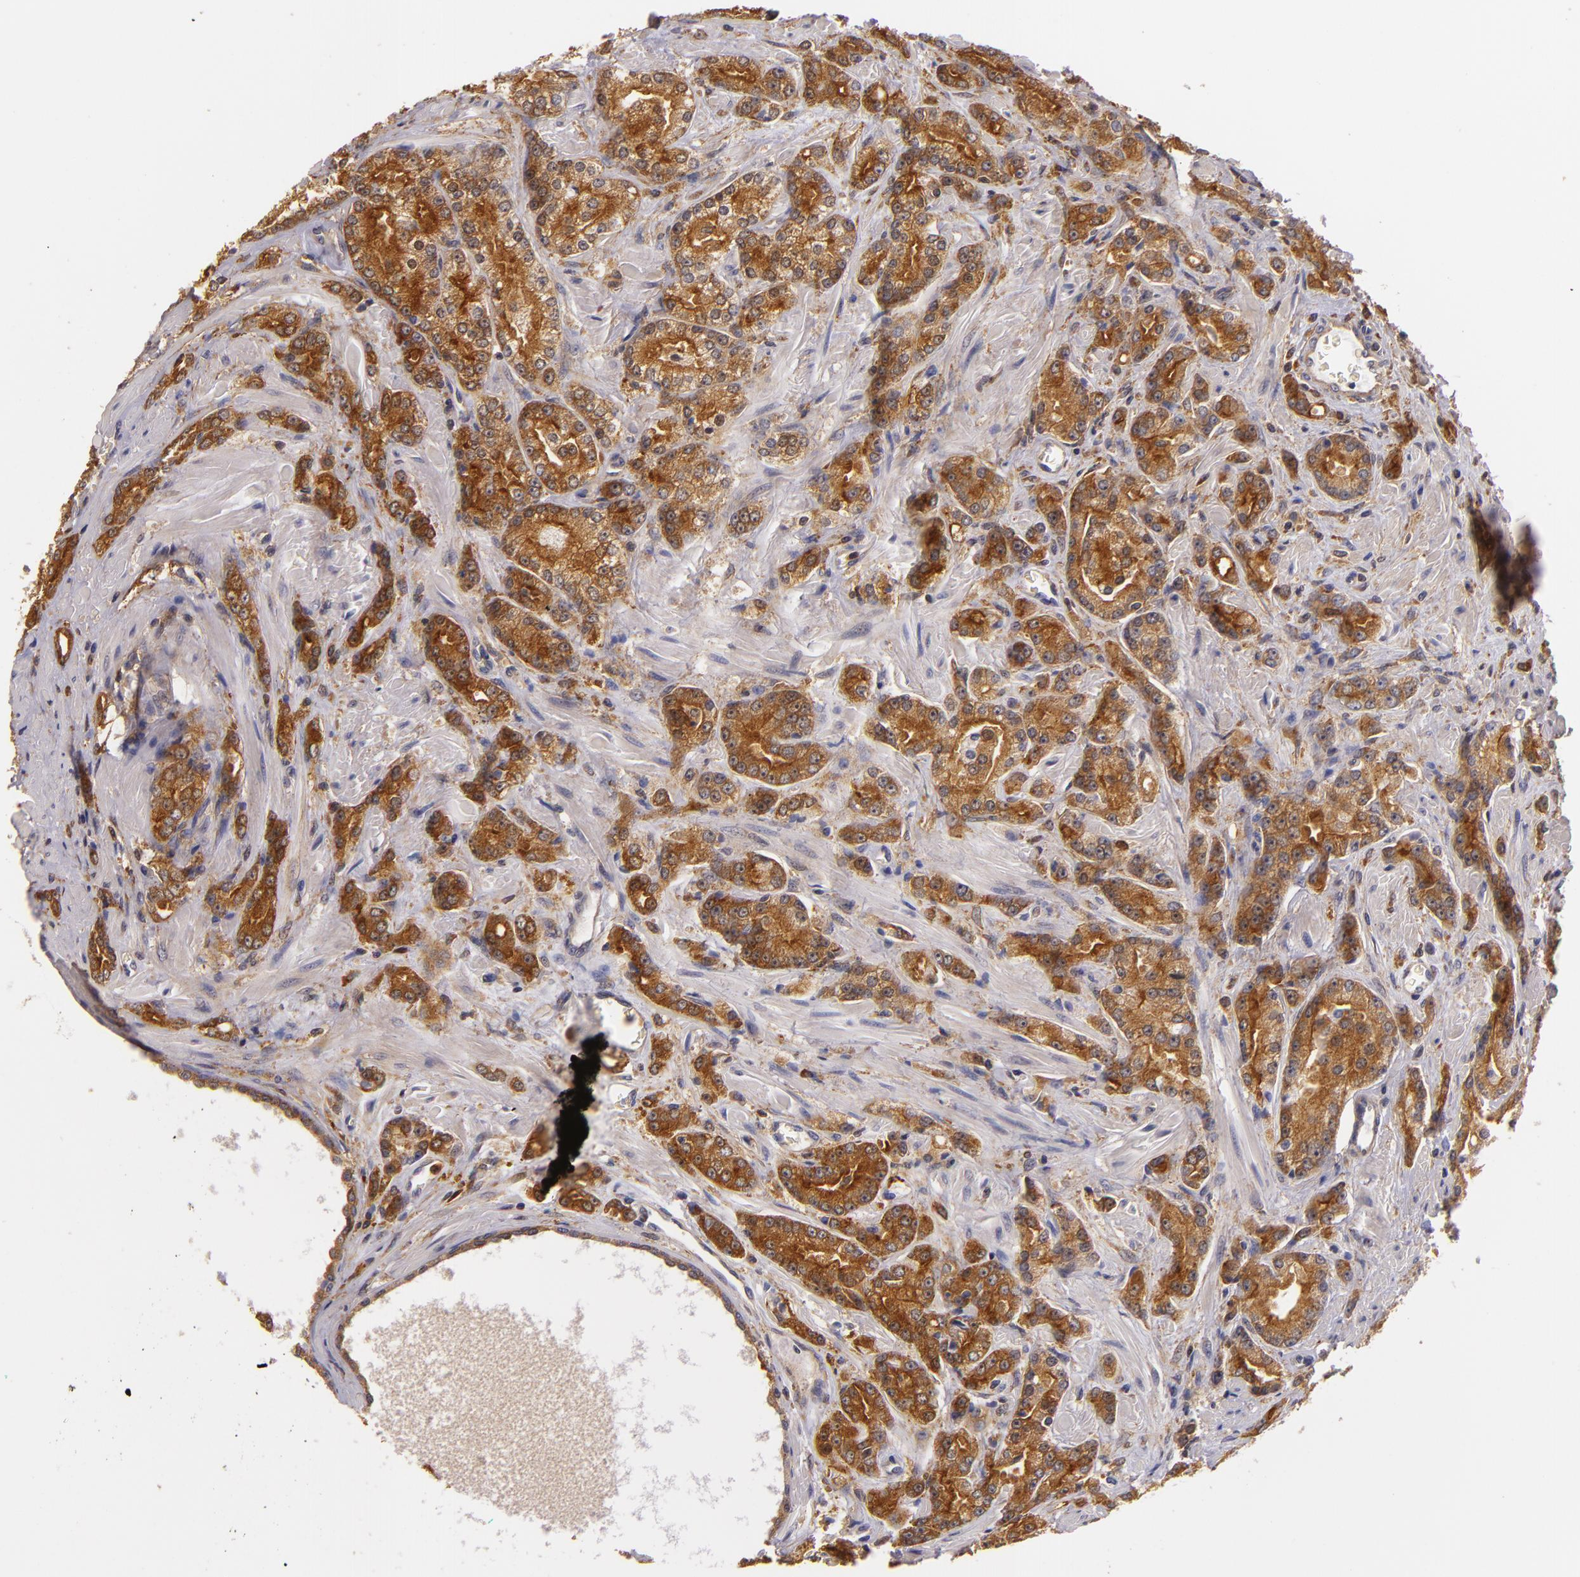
{"staining": {"intensity": "strong", "quantity": ">75%", "location": "cytoplasmic/membranous"}, "tissue": "prostate cancer", "cell_type": "Tumor cells", "image_type": "cancer", "snomed": [{"axis": "morphology", "description": "Adenocarcinoma, High grade"}, {"axis": "topography", "description": "Prostate"}], "caption": "Tumor cells display high levels of strong cytoplasmic/membranous staining in about >75% of cells in prostate high-grade adenocarcinoma. (Stains: DAB (3,3'-diaminobenzidine) in brown, nuclei in blue, Microscopy: brightfield microscopy at high magnification).", "gene": "TOM1", "patient": {"sex": "male", "age": 71}}